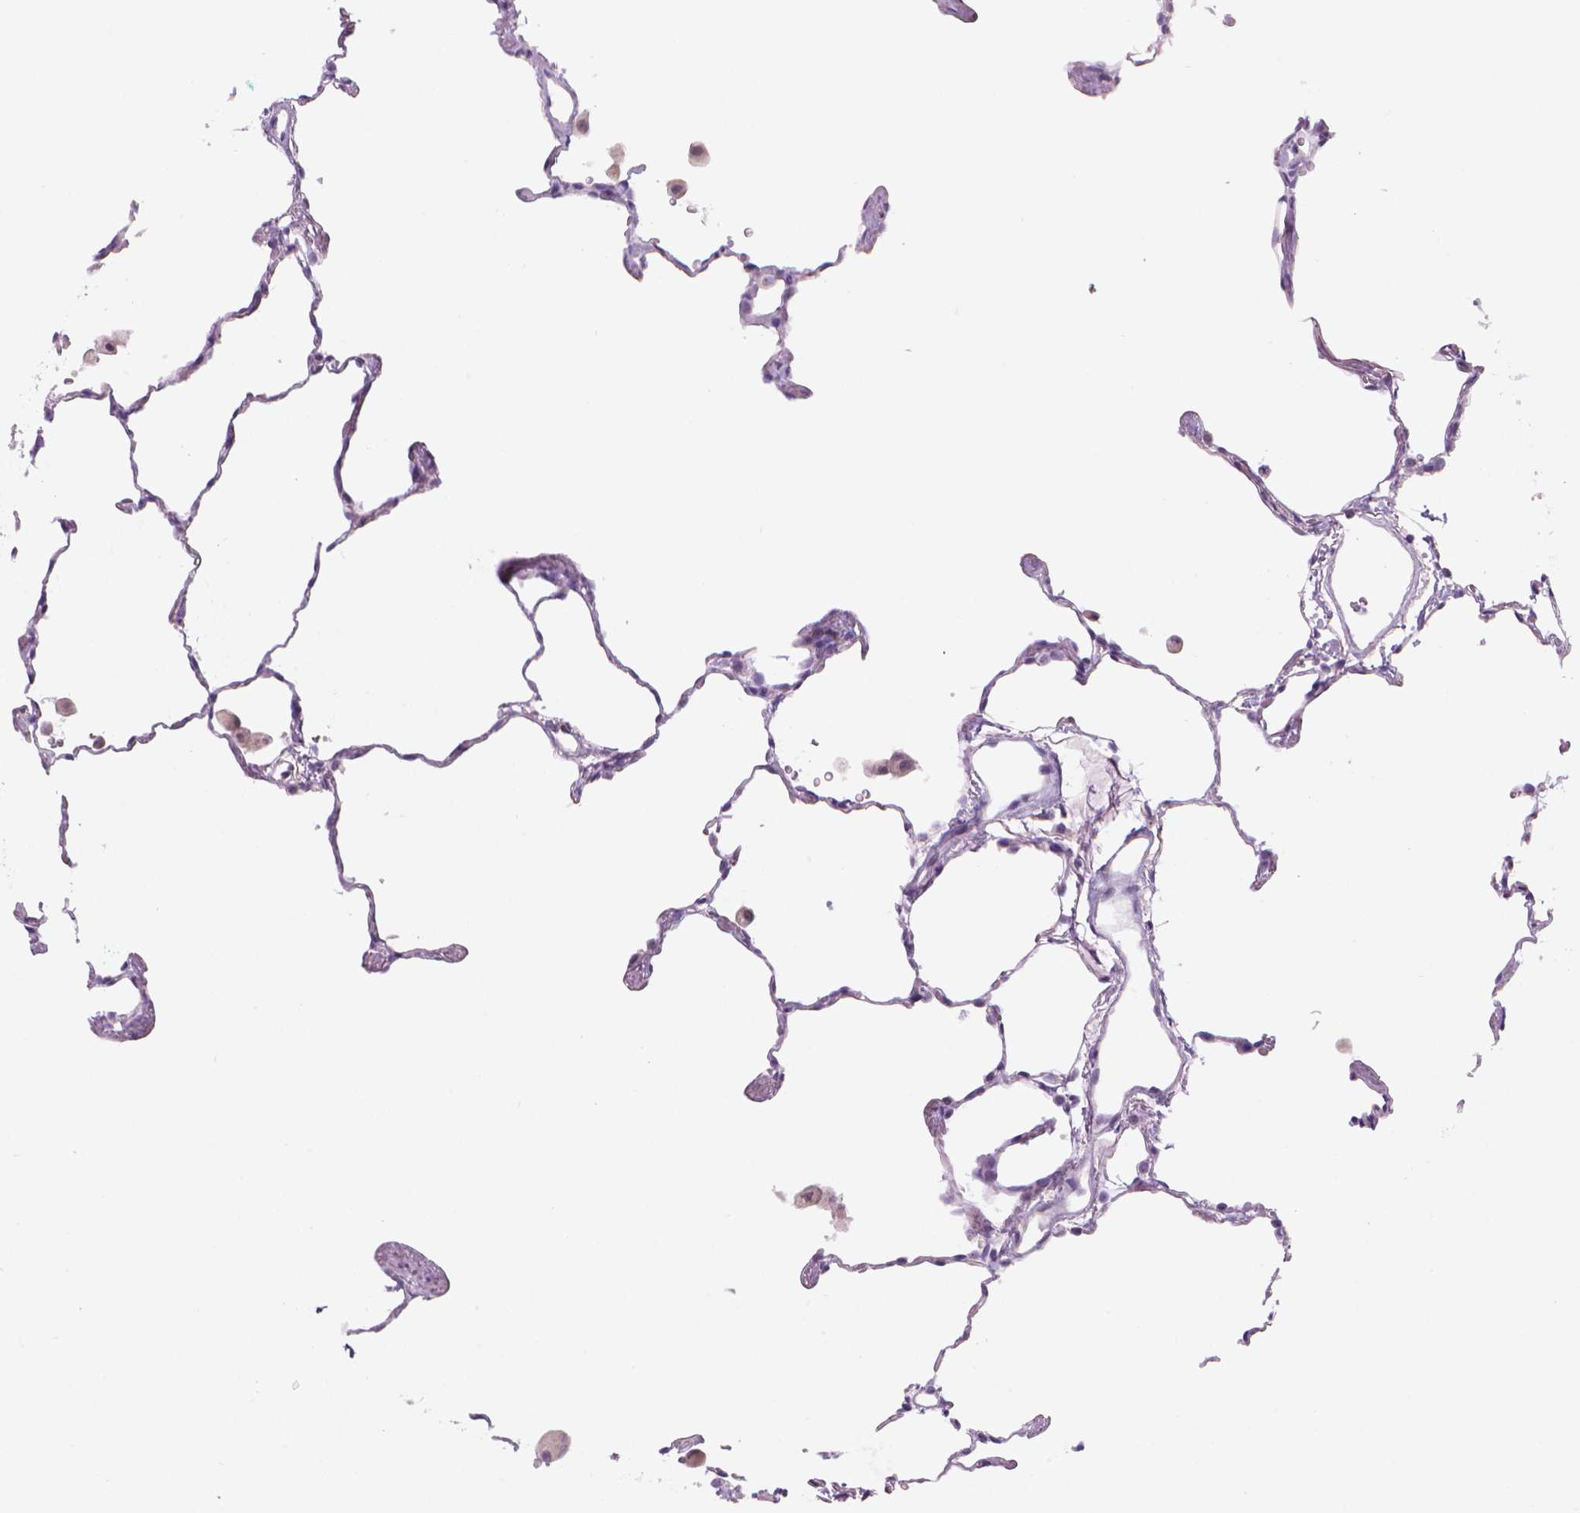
{"staining": {"intensity": "negative", "quantity": "none", "location": "none"}, "tissue": "lung", "cell_type": "Alveolar cells", "image_type": "normal", "snomed": [{"axis": "morphology", "description": "Normal tissue, NOS"}, {"axis": "topography", "description": "Lung"}], "caption": "Human lung stained for a protein using immunohistochemistry demonstrates no staining in alveolar cells.", "gene": "ENSG00000187186", "patient": {"sex": "female", "age": 47}}